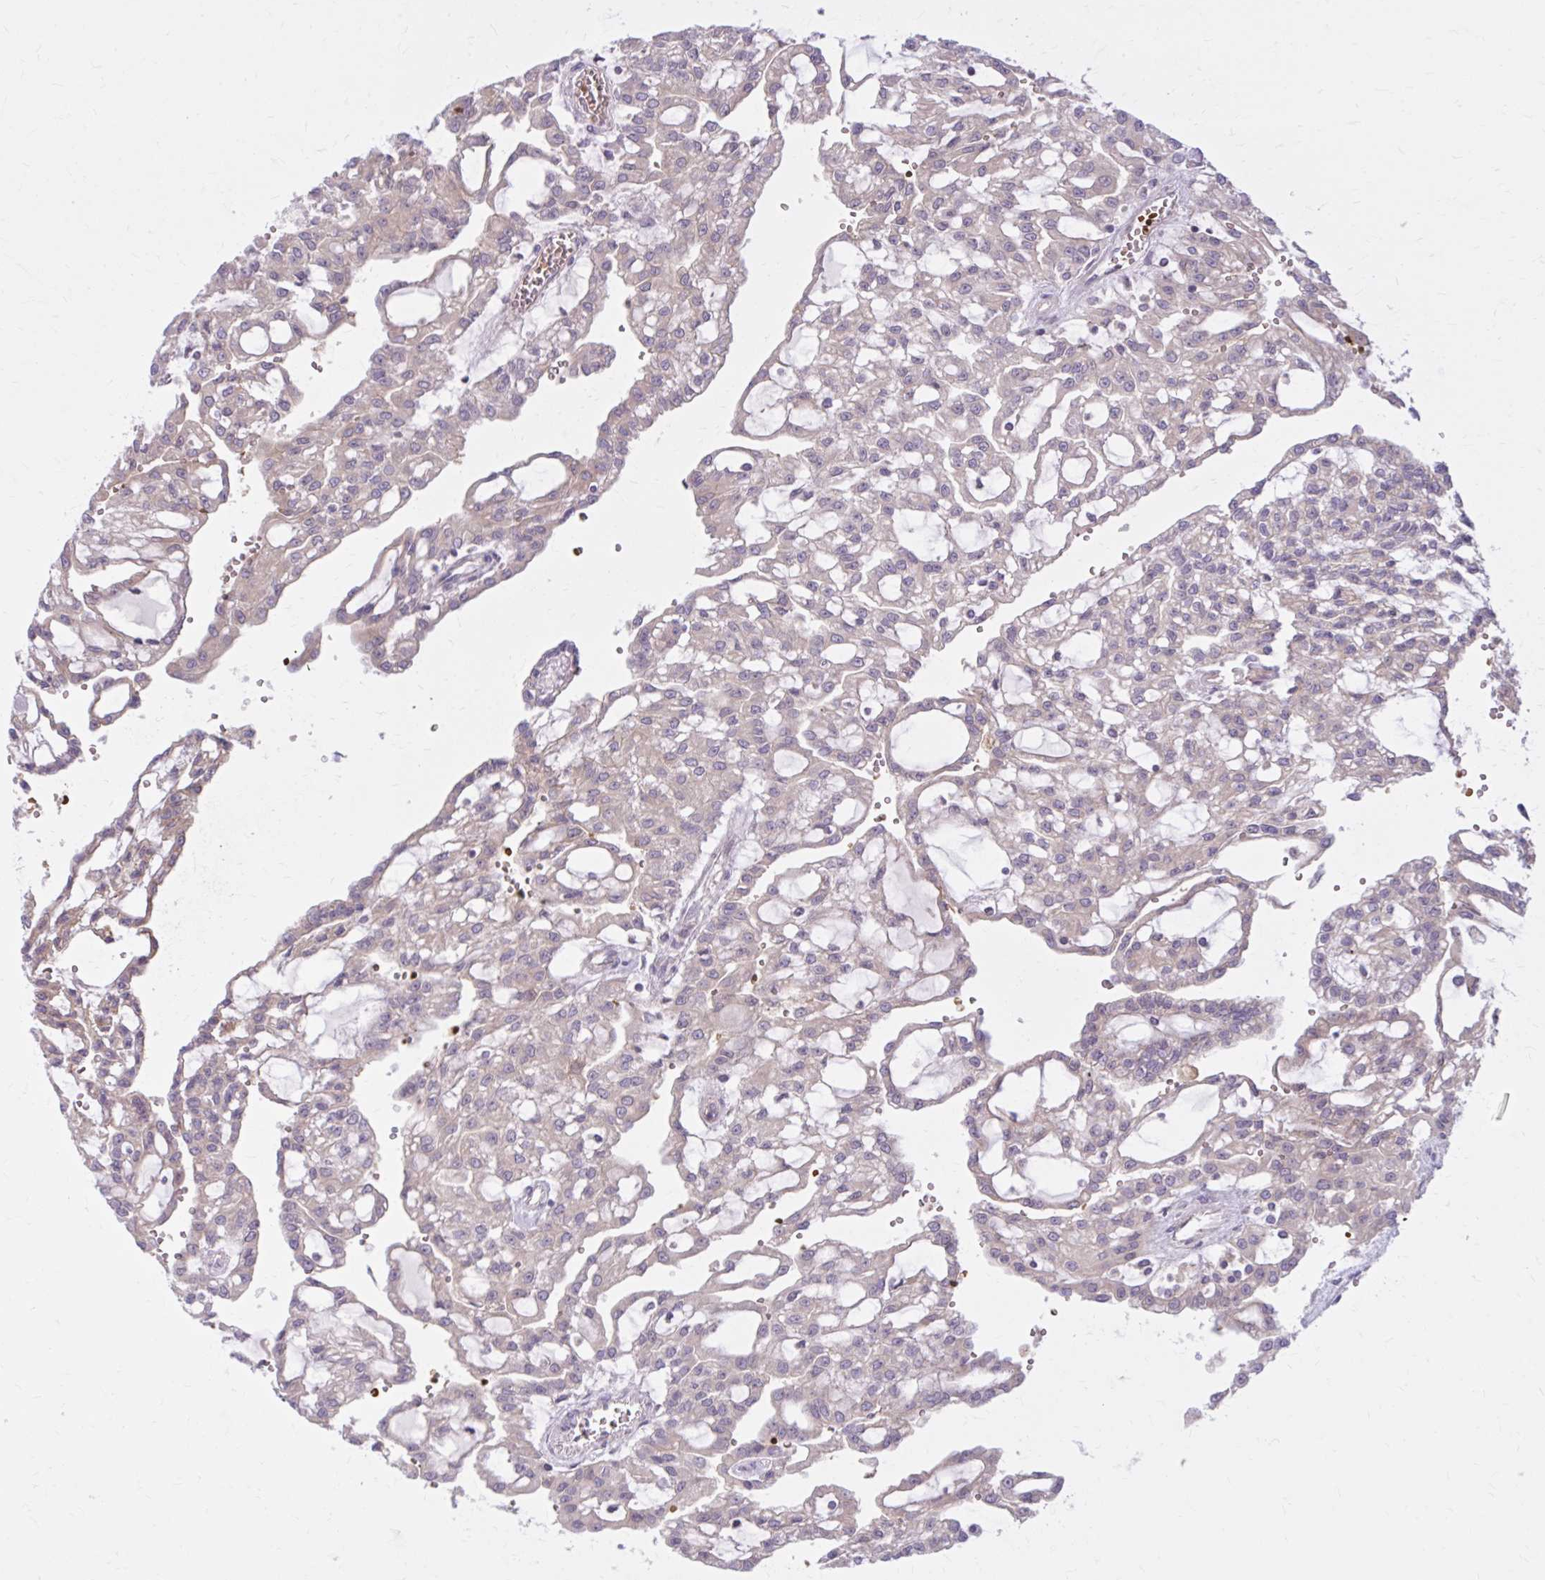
{"staining": {"intensity": "weak", "quantity": "25%-75%", "location": "cytoplasmic/membranous"}, "tissue": "renal cancer", "cell_type": "Tumor cells", "image_type": "cancer", "snomed": [{"axis": "morphology", "description": "Adenocarcinoma, NOS"}, {"axis": "topography", "description": "Kidney"}], "caption": "The image shows staining of renal cancer (adenocarcinoma), revealing weak cytoplasmic/membranous protein expression (brown color) within tumor cells. Nuclei are stained in blue.", "gene": "SNF8", "patient": {"sex": "male", "age": 63}}